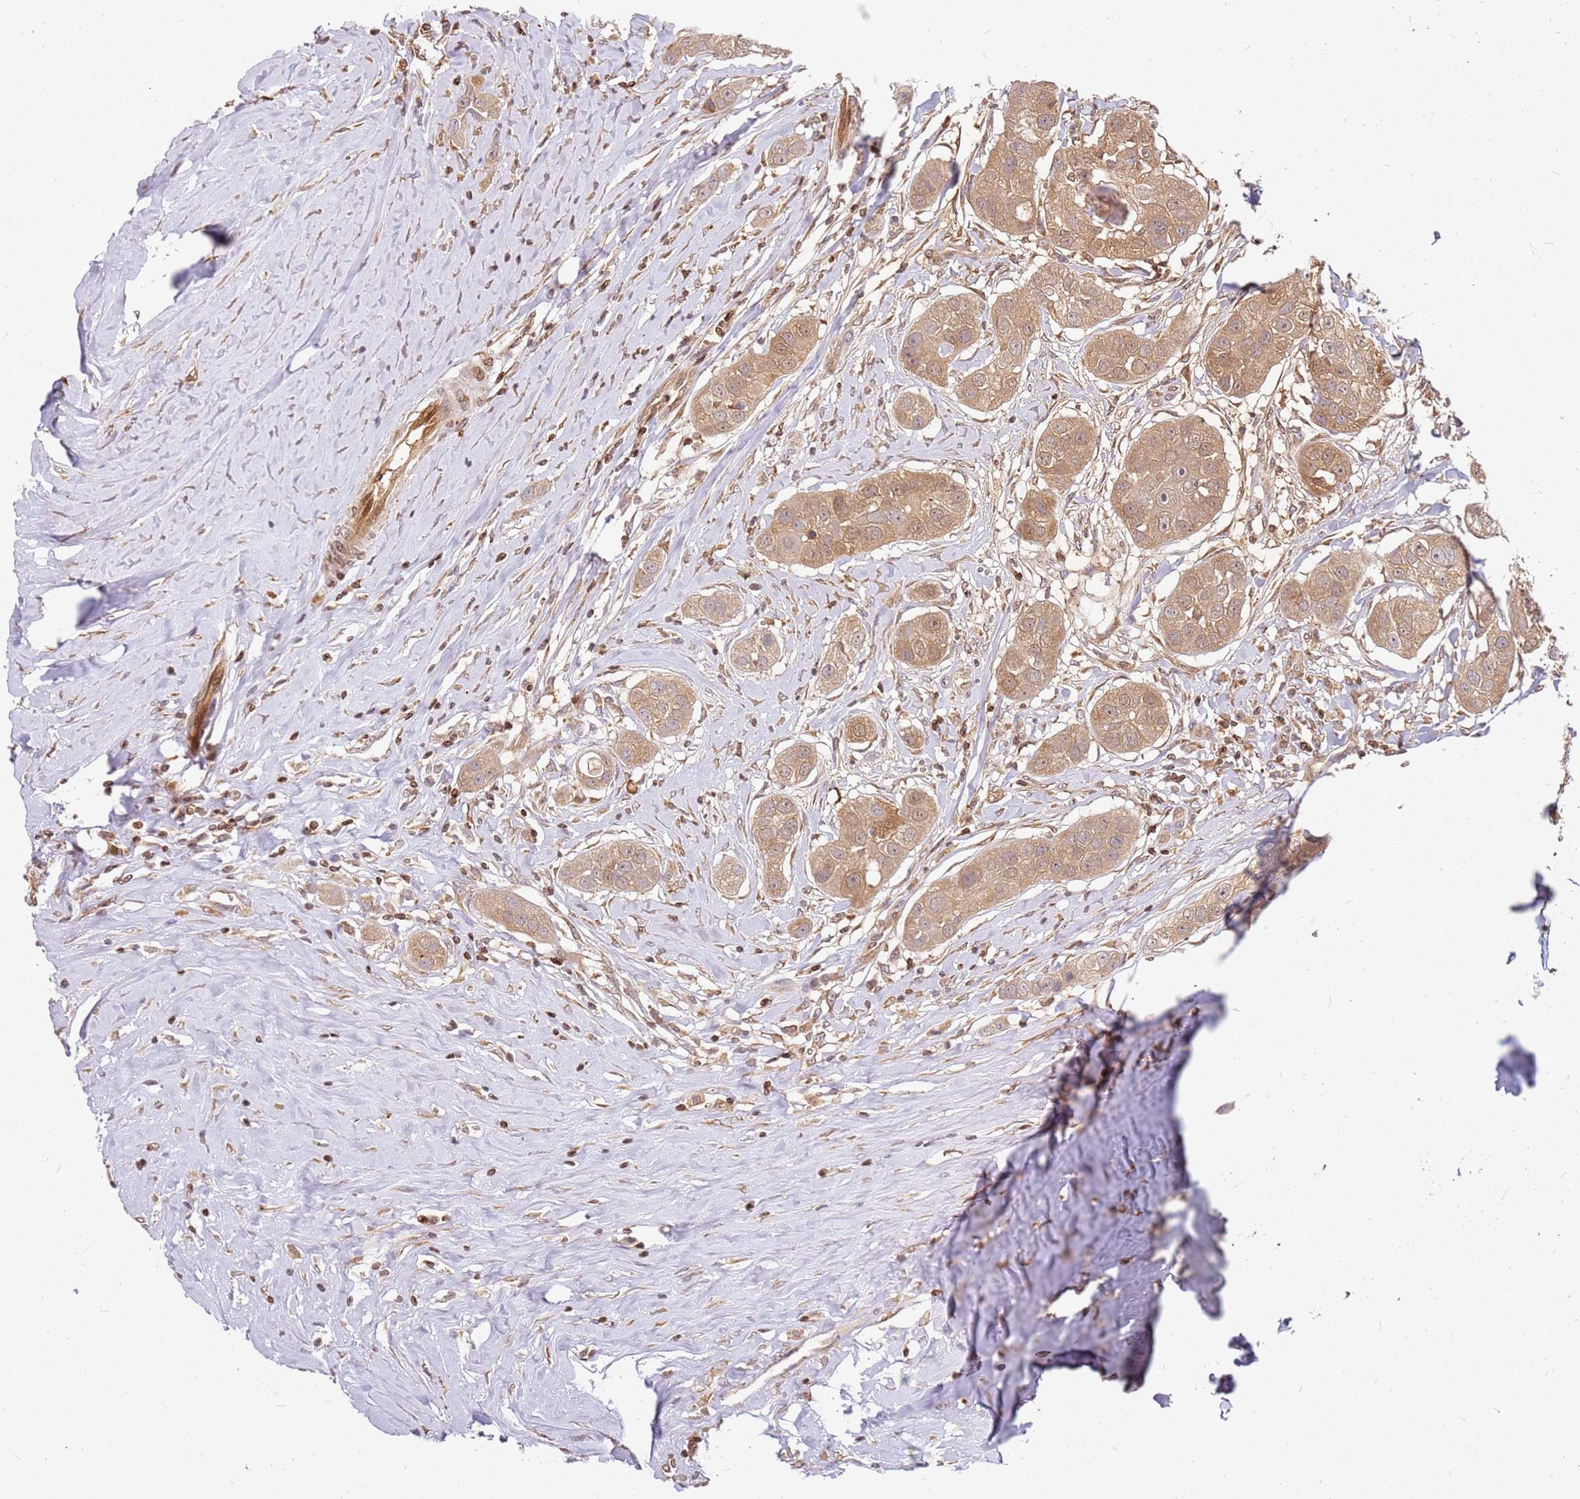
{"staining": {"intensity": "moderate", "quantity": ">75%", "location": "cytoplasmic/membranous,nuclear"}, "tissue": "head and neck cancer", "cell_type": "Tumor cells", "image_type": "cancer", "snomed": [{"axis": "morphology", "description": "Normal tissue, NOS"}, {"axis": "morphology", "description": "Squamous cell carcinoma, NOS"}, {"axis": "topography", "description": "Skeletal muscle"}, {"axis": "topography", "description": "Head-Neck"}], "caption": "Tumor cells reveal medium levels of moderate cytoplasmic/membranous and nuclear positivity in about >75% of cells in human squamous cell carcinoma (head and neck).", "gene": "NUDT14", "patient": {"sex": "male", "age": 51}}